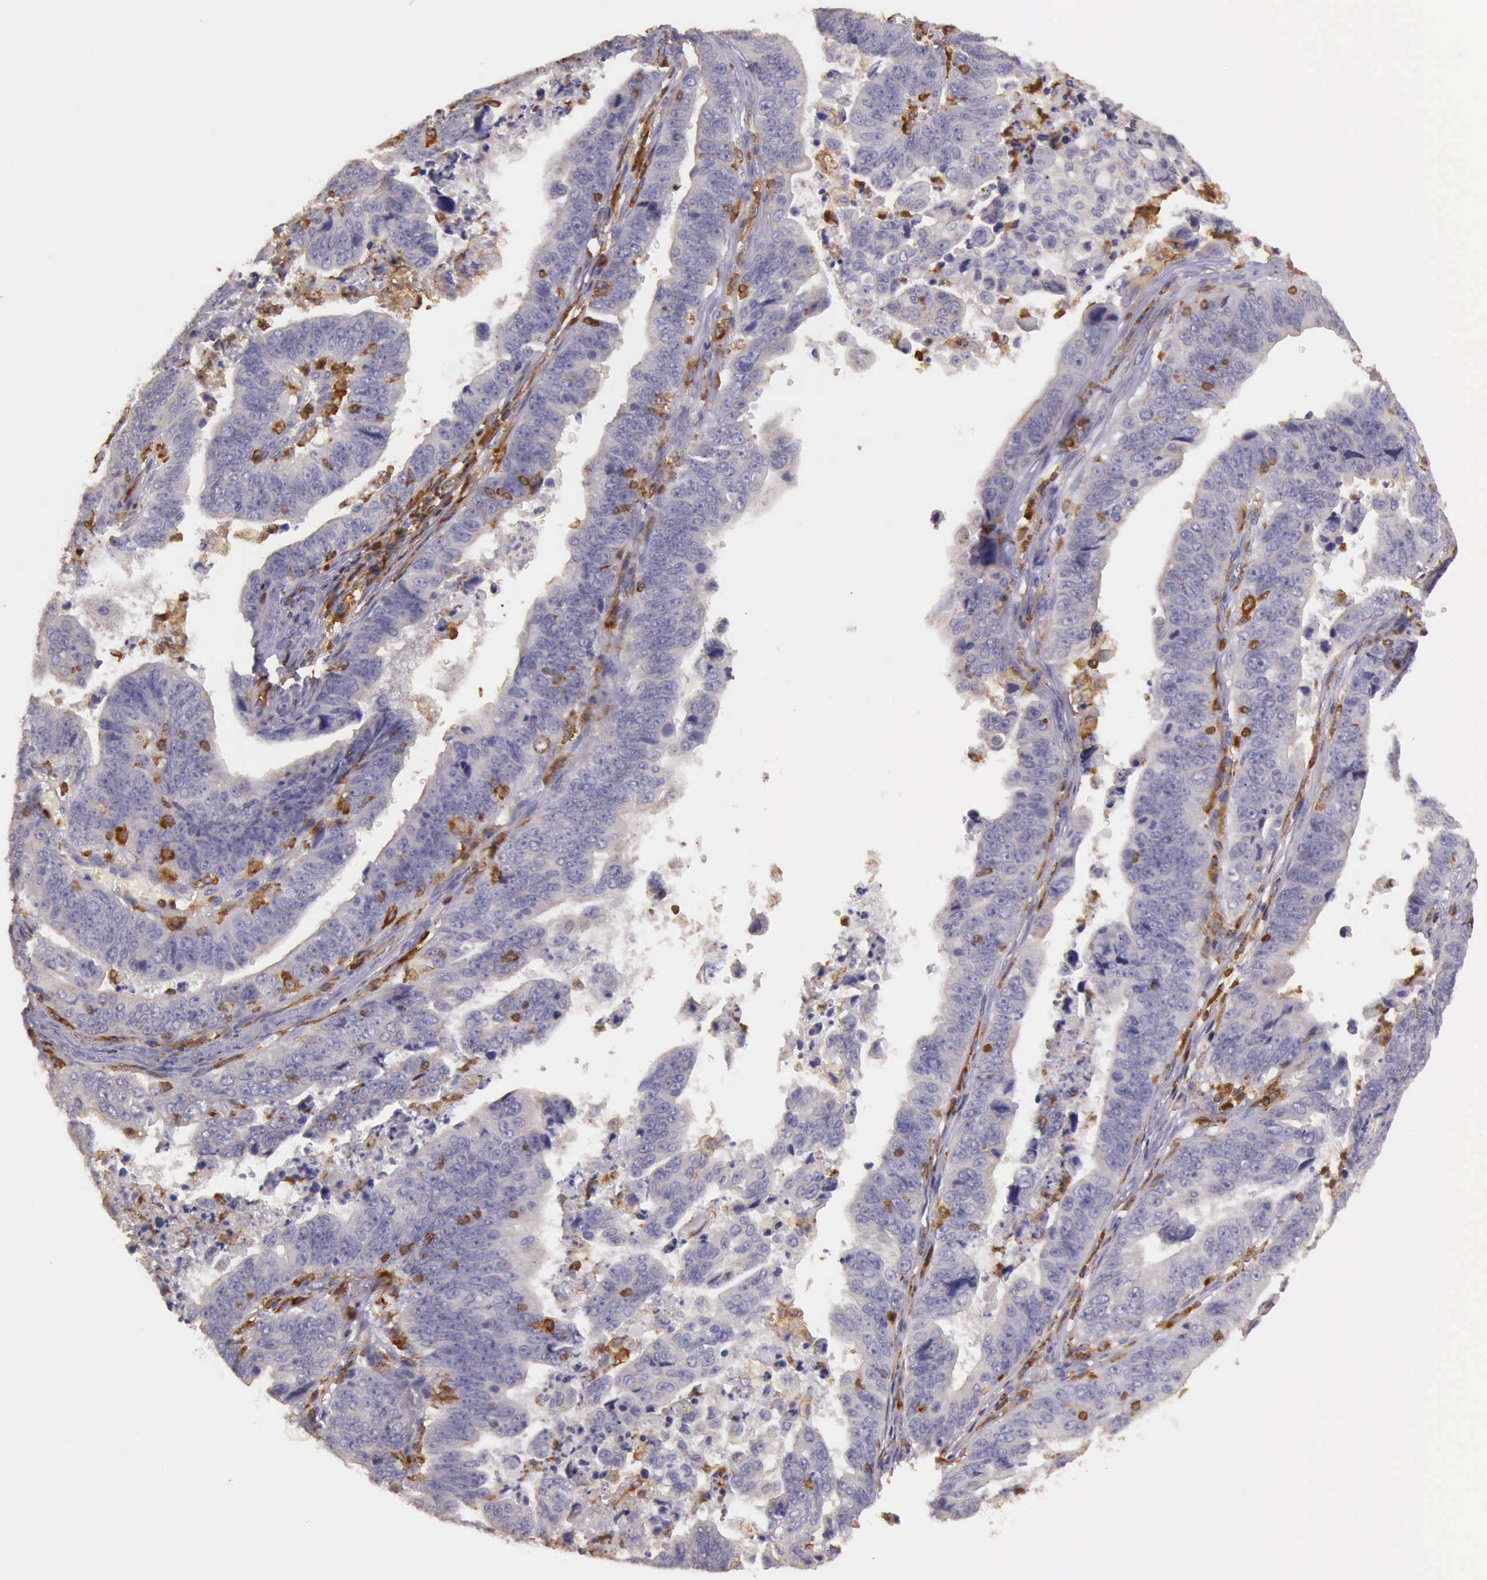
{"staining": {"intensity": "negative", "quantity": "none", "location": "none"}, "tissue": "stomach cancer", "cell_type": "Tumor cells", "image_type": "cancer", "snomed": [{"axis": "morphology", "description": "Adenocarcinoma, NOS"}, {"axis": "topography", "description": "Stomach, upper"}], "caption": "Tumor cells are negative for brown protein staining in stomach adenocarcinoma.", "gene": "ARHGAP4", "patient": {"sex": "female", "age": 50}}